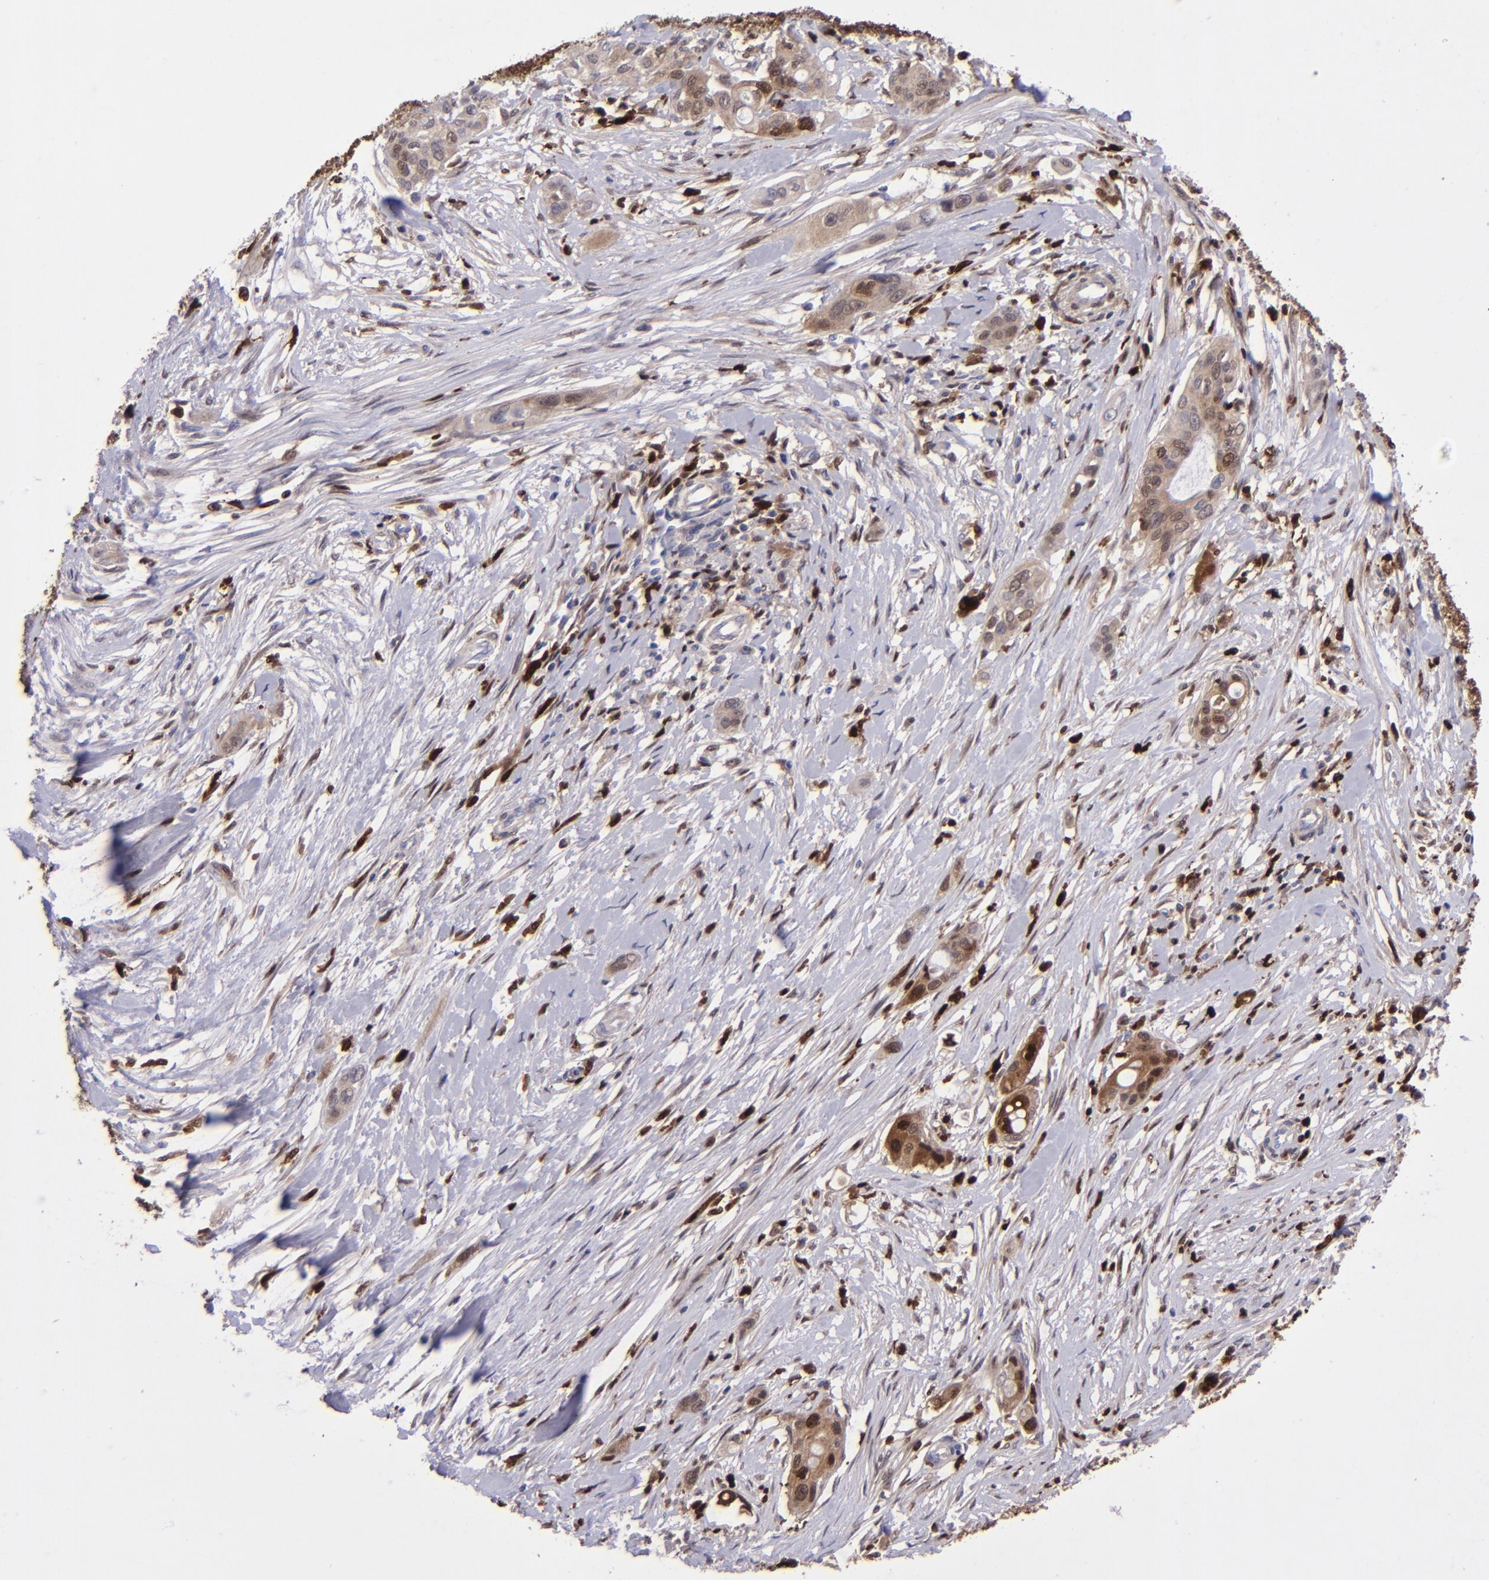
{"staining": {"intensity": "moderate", "quantity": ">75%", "location": "cytoplasmic/membranous,nuclear"}, "tissue": "pancreatic cancer", "cell_type": "Tumor cells", "image_type": "cancer", "snomed": [{"axis": "morphology", "description": "Adenocarcinoma, NOS"}, {"axis": "topography", "description": "Pancreas"}], "caption": "The image exhibits staining of pancreatic adenocarcinoma, revealing moderate cytoplasmic/membranous and nuclear protein expression (brown color) within tumor cells. (IHC, brightfield microscopy, high magnification).", "gene": "TYMP", "patient": {"sex": "female", "age": 60}}